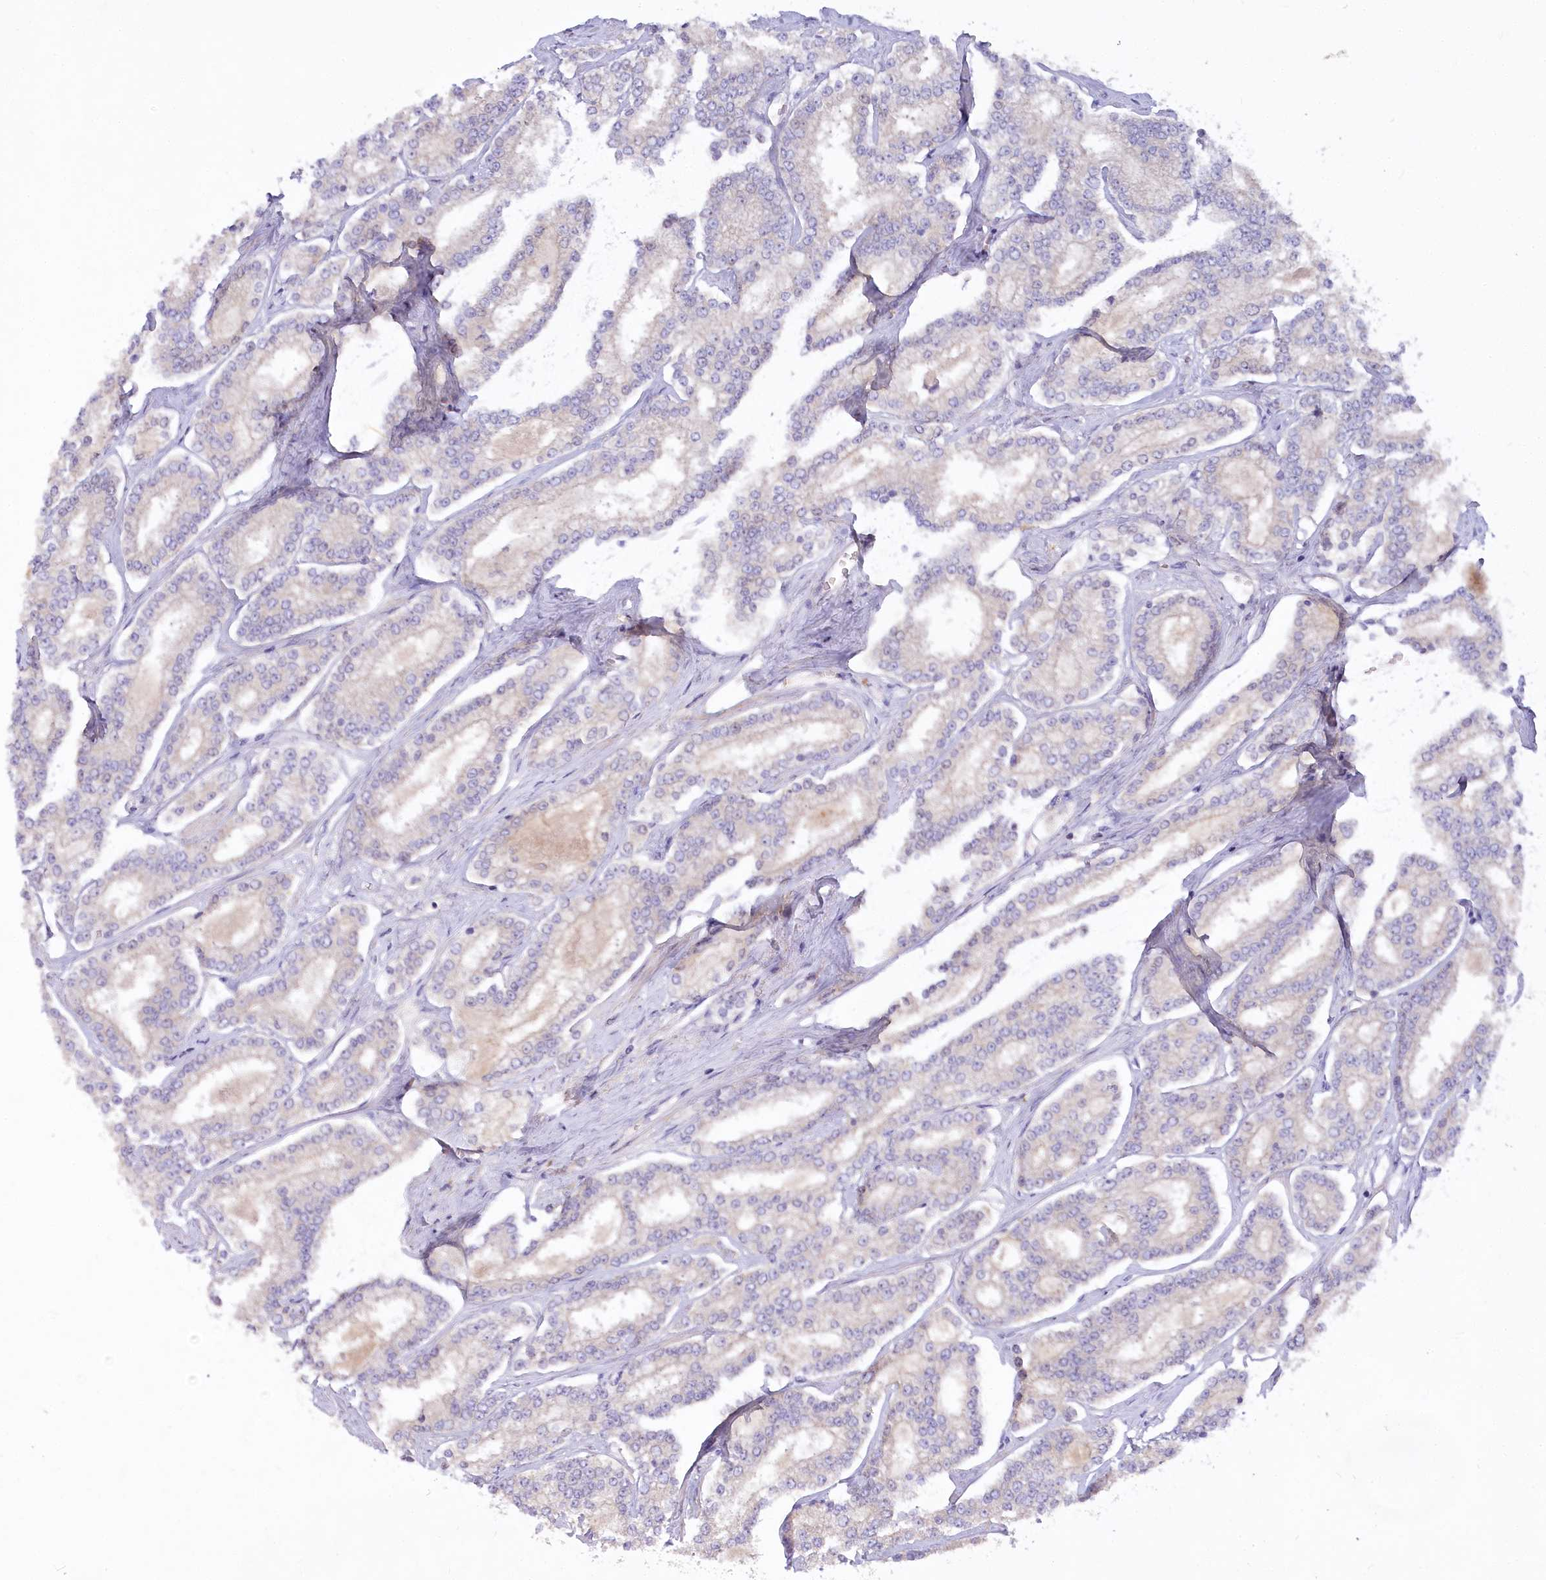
{"staining": {"intensity": "negative", "quantity": "none", "location": "none"}, "tissue": "prostate cancer", "cell_type": "Tumor cells", "image_type": "cancer", "snomed": [{"axis": "morphology", "description": "Normal tissue, NOS"}, {"axis": "morphology", "description": "Adenocarcinoma, High grade"}, {"axis": "topography", "description": "Prostate"}], "caption": "A high-resolution image shows IHC staining of prostate cancer (high-grade adenocarcinoma), which displays no significant expression in tumor cells.", "gene": "EFHC2", "patient": {"sex": "male", "age": 83}}